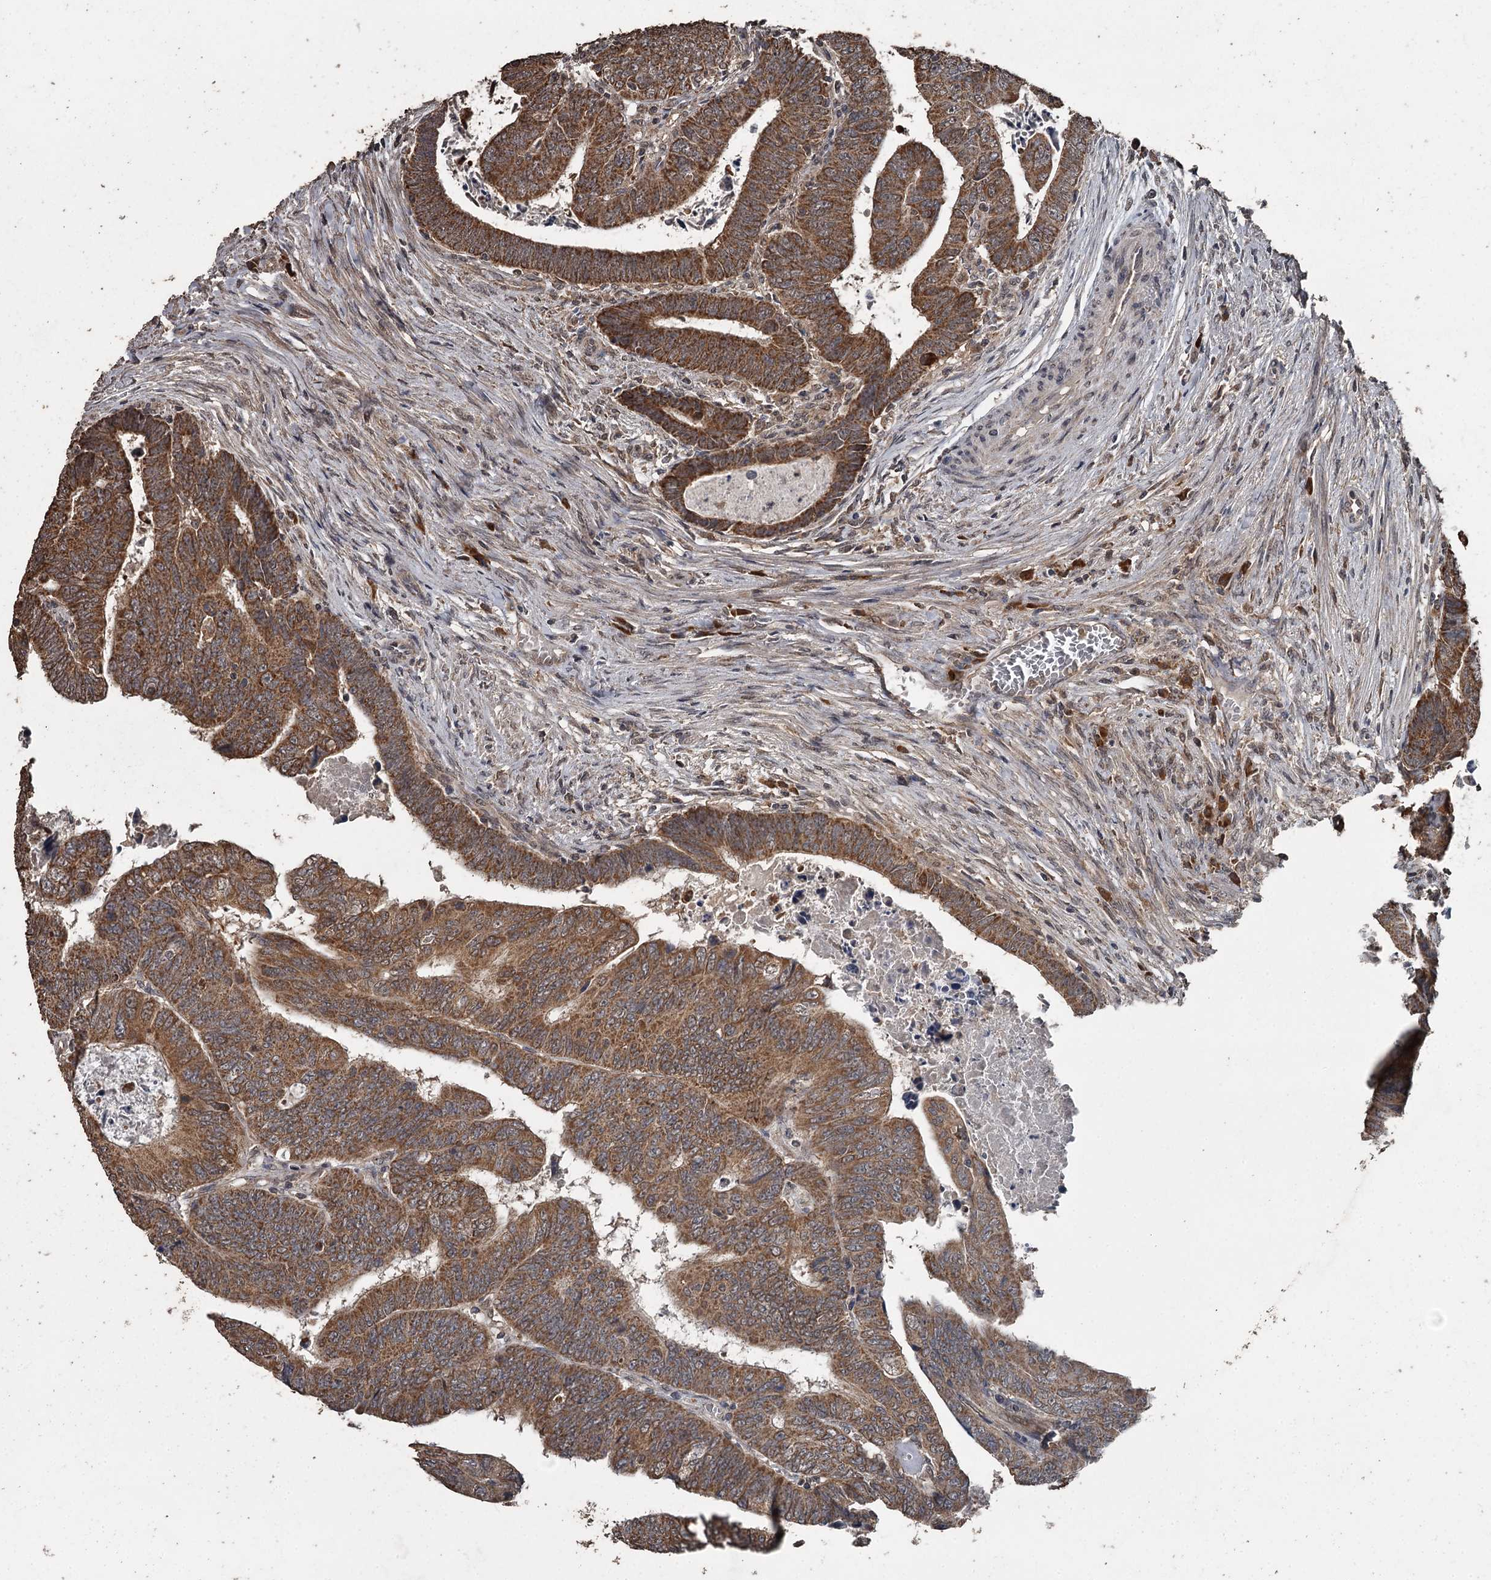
{"staining": {"intensity": "strong", "quantity": ">75%", "location": "cytoplasmic/membranous"}, "tissue": "colorectal cancer", "cell_type": "Tumor cells", "image_type": "cancer", "snomed": [{"axis": "morphology", "description": "Normal tissue, NOS"}, {"axis": "morphology", "description": "Adenocarcinoma, NOS"}, {"axis": "topography", "description": "Rectum"}], "caption": "Brown immunohistochemical staining in adenocarcinoma (colorectal) exhibits strong cytoplasmic/membranous positivity in about >75% of tumor cells.", "gene": "WIPI1", "patient": {"sex": "female", "age": 65}}